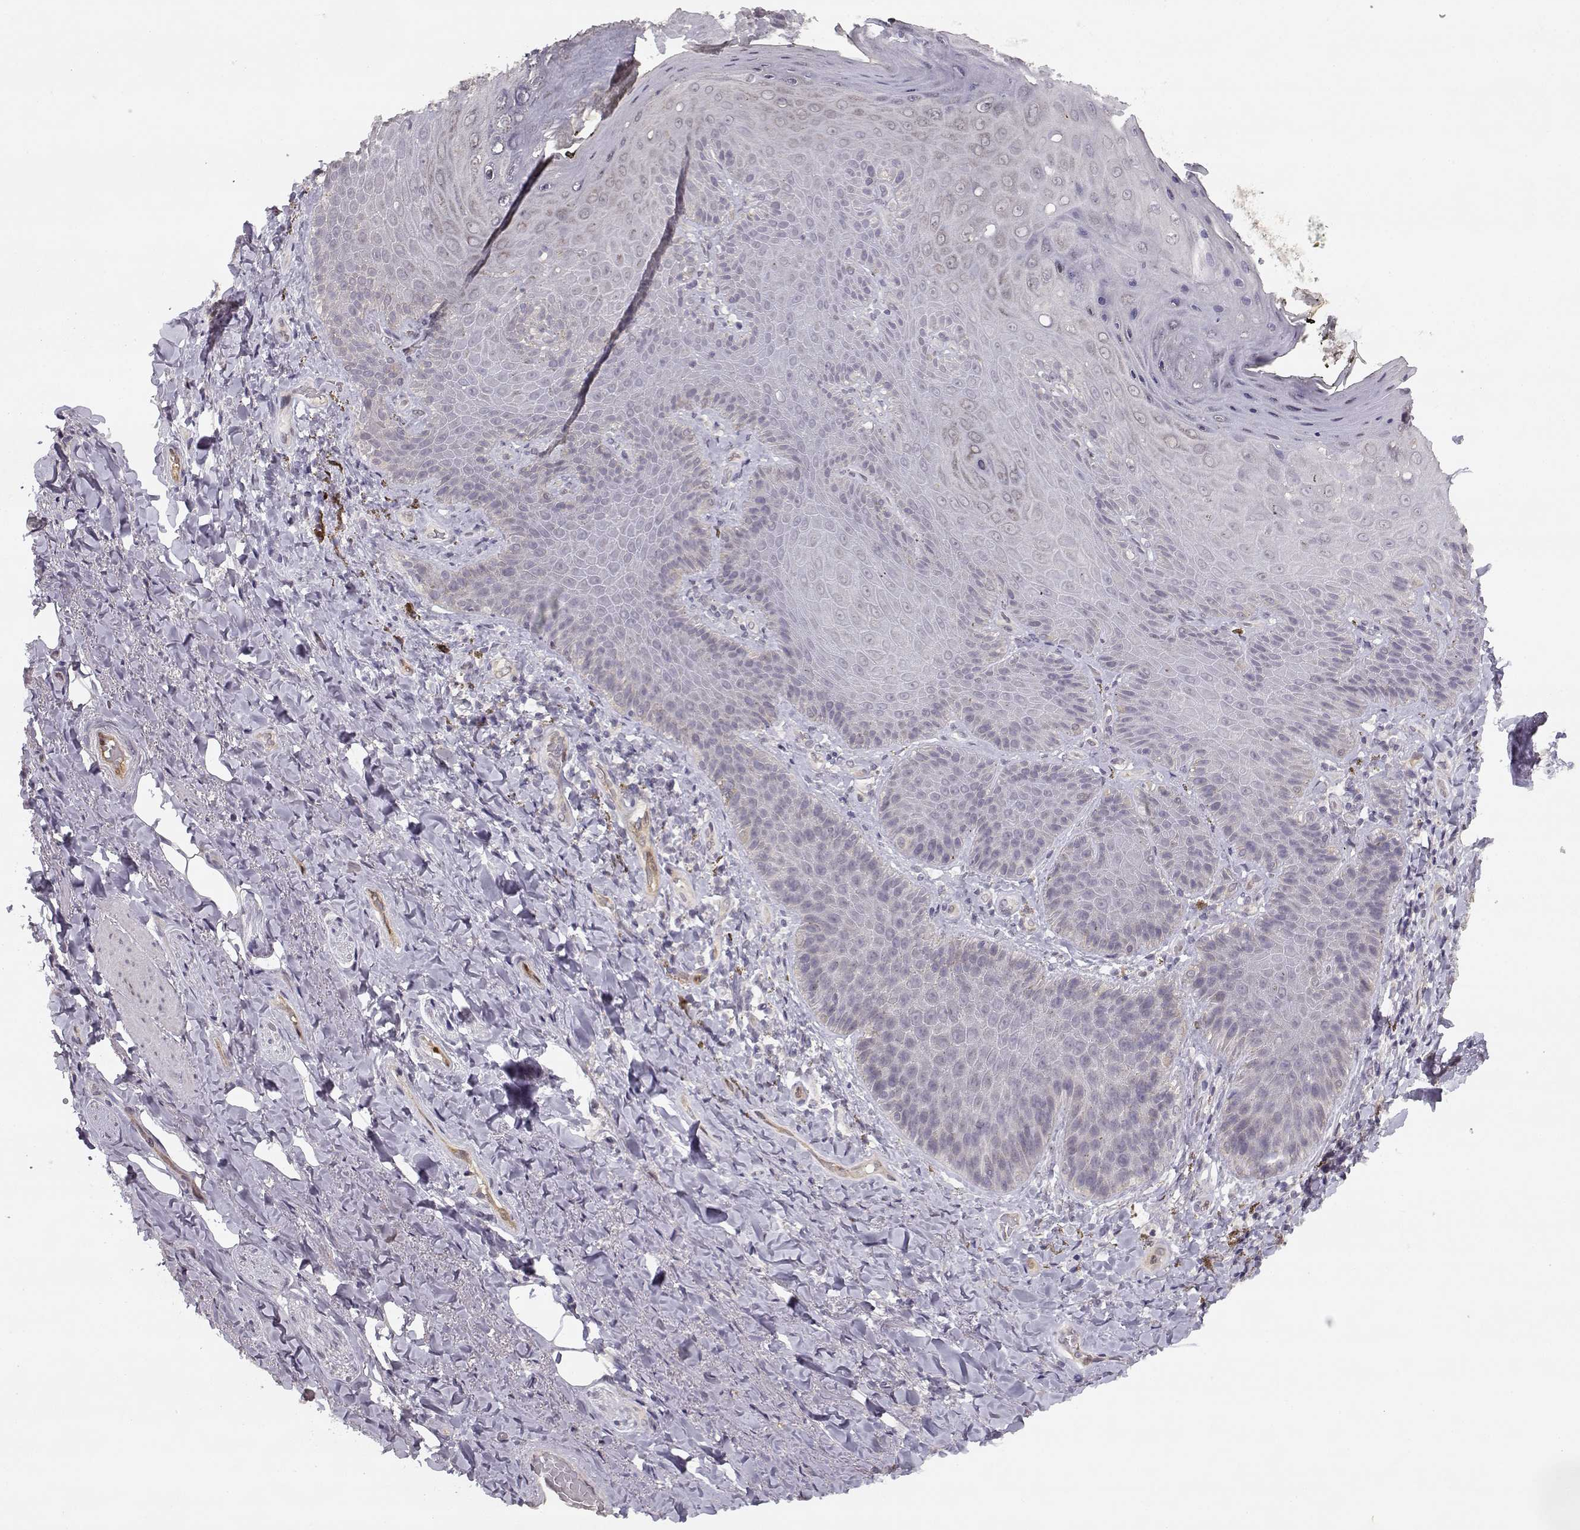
{"staining": {"intensity": "negative", "quantity": "none", "location": "none"}, "tissue": "adipose tissue", "cell_type": "Adipocytes", "image_type": "normal", "snomed": [{"axis": "morphology", "description": "Normal tissue, NOS"}, {"axis": "topography", "description": "Anal"}, {"axis": "topography", "description": "Peripheral nerve tissue"}], "caption": "This is an IHC photomicrograph of benign adipose tissue. There is no expression in adipocytes.", "gene": "BMX", "patient": {"sex": "male", "age": 53}}